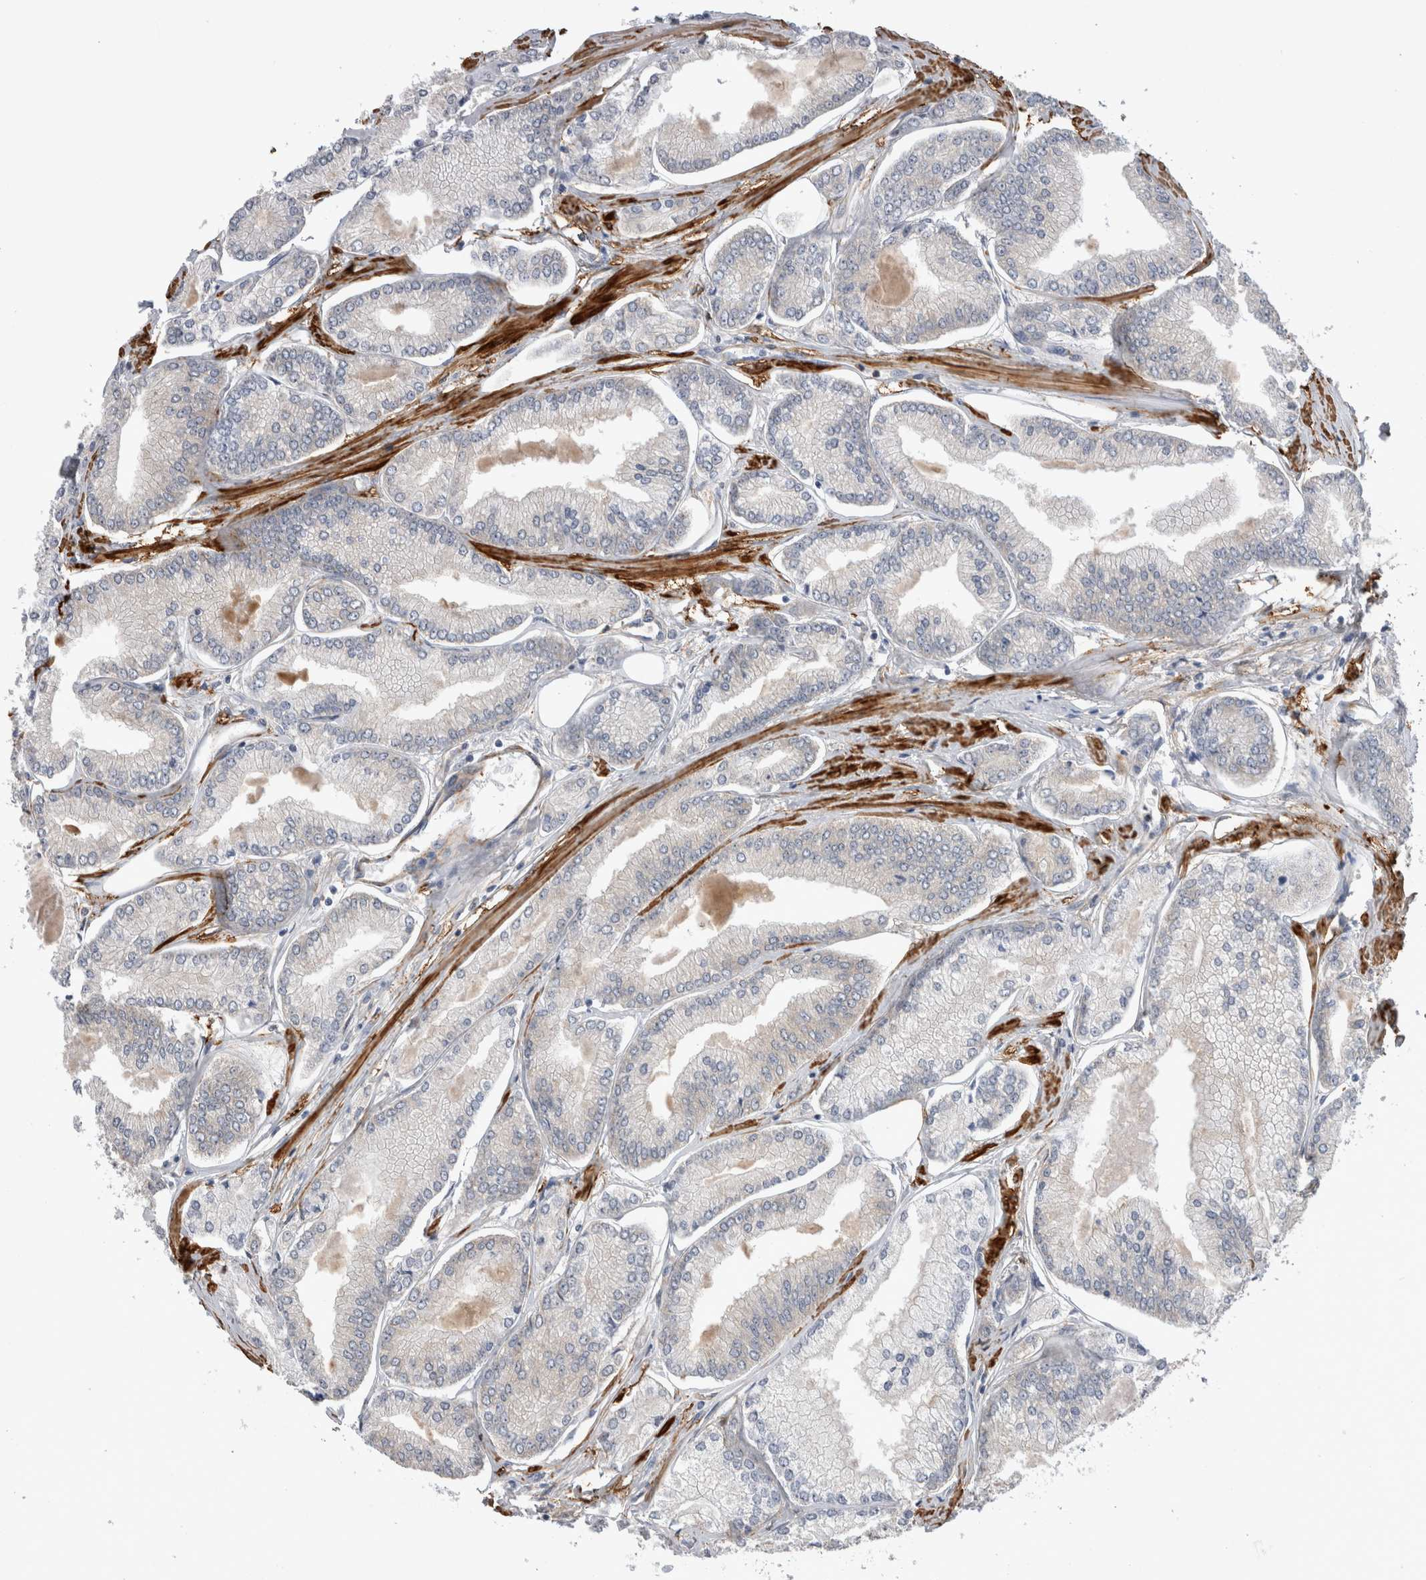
{"staining": {"intensity": "negative", "quantity": "none", "location": "none"}, "tissue": "prostate cancer", "cell_type": "Tumor cells", "image_type": "cancer", "snomed": [{"axis": "morphology", "description": "Adenocarcinoma, Low grade"}, {"axis": "topography", "description": "Prostate"}], "caption": "A high-resolution micrograph shows immunohistochemistry staining of low-grade adenocarcinoma (prostate), which reveals no significant expression in tumor cells.", "gene": "EPRS1", "patient": {"sex": "male", "age": 52}}